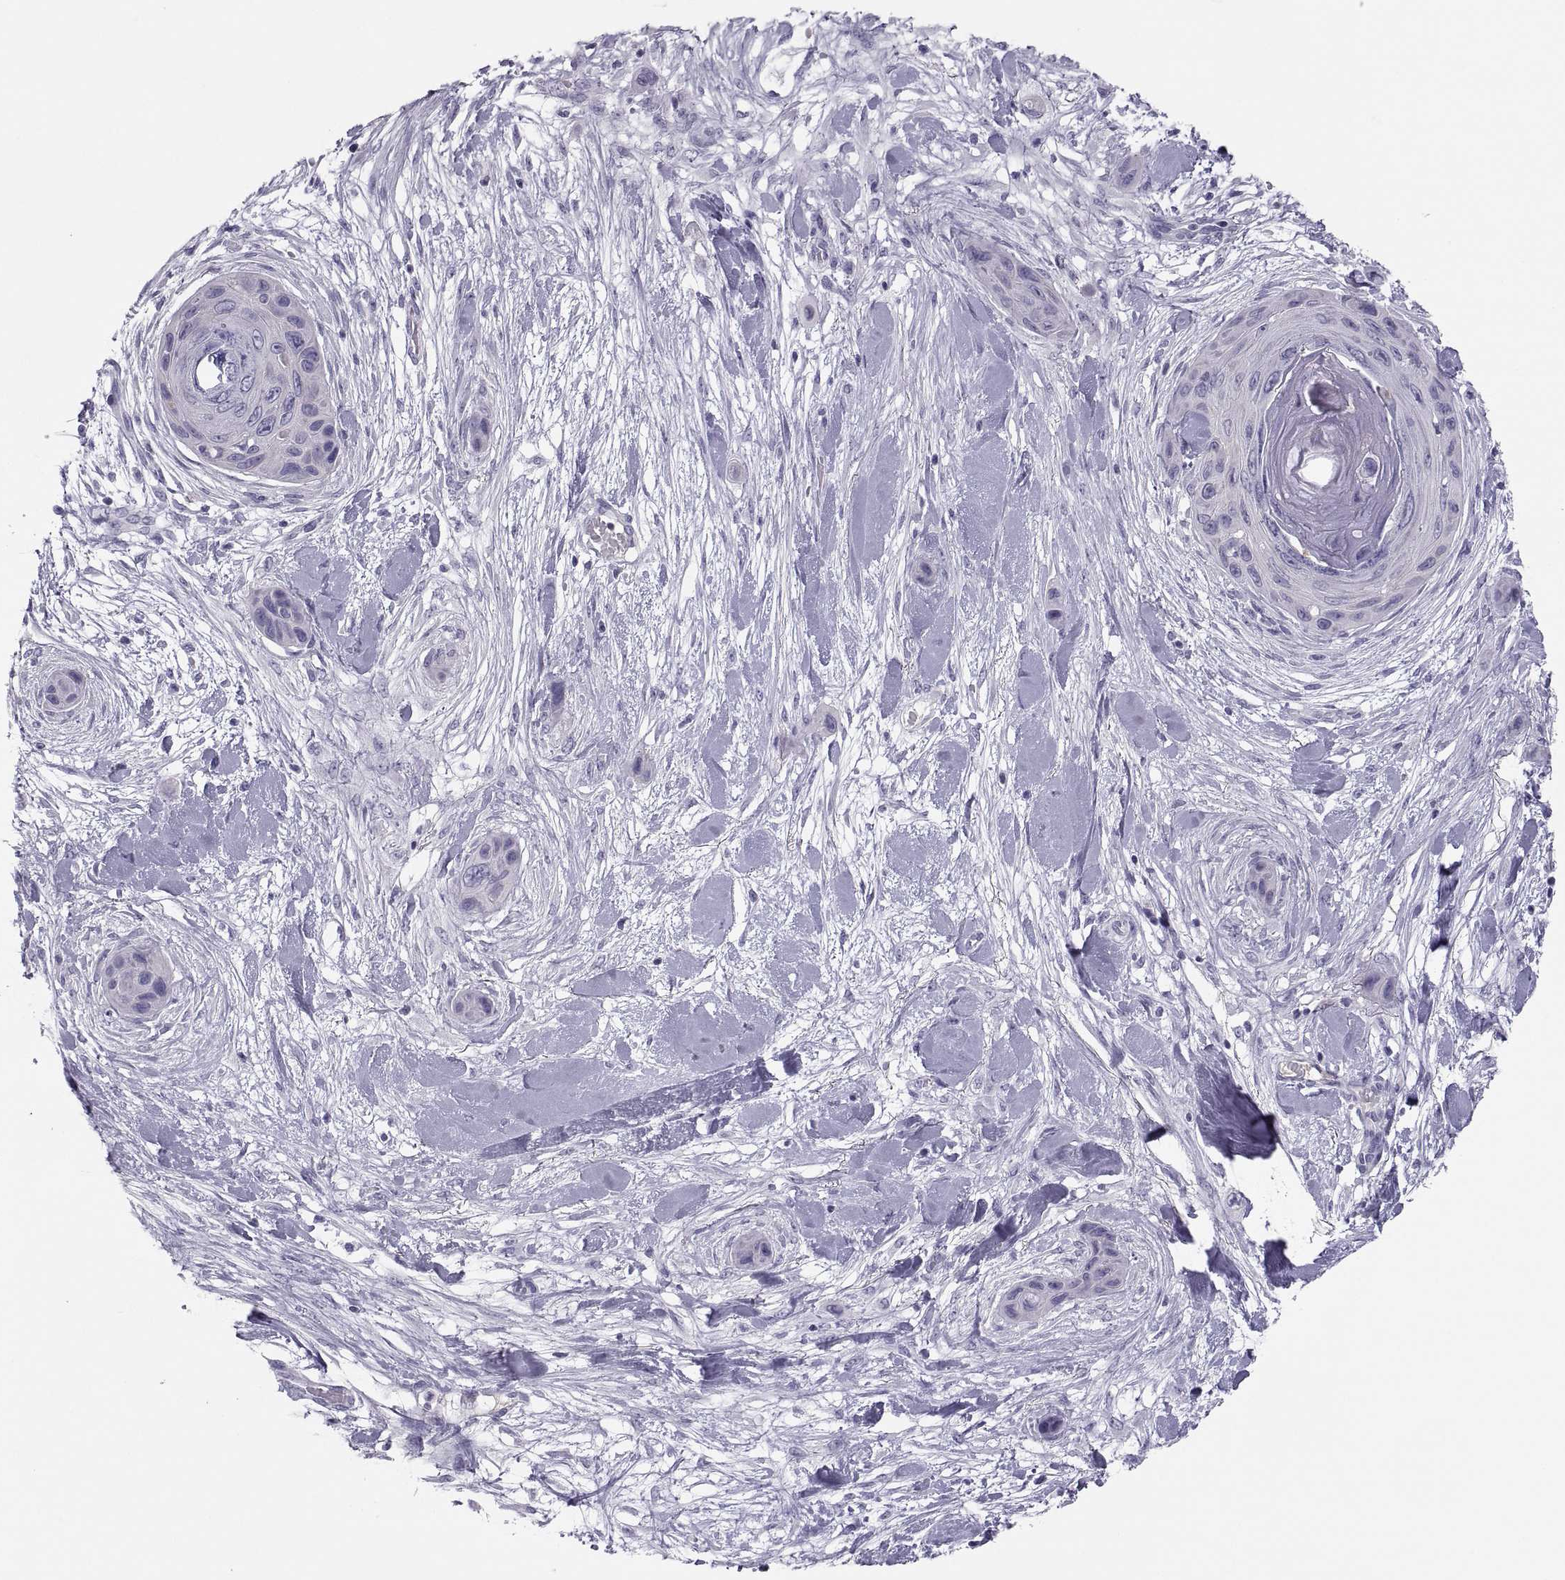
{"staining": {"intensity": "negative", "quantity": "none", "location": "none"}, "tissue": "skin cancer", "cell_type": "Tumor cells", "image_type": "cancer", "snomed": [{"axis": "morphology", "description": "Squamous cell carcinoma, NOS"}, {"axis": "topography", "description": "Skin"}], "caption": "Tumor cells are negative for brown protein staining in skin squamous cell carcinoma.", "gene": "MAGEB2", "patient": {"sex": "male", "age": 82}}